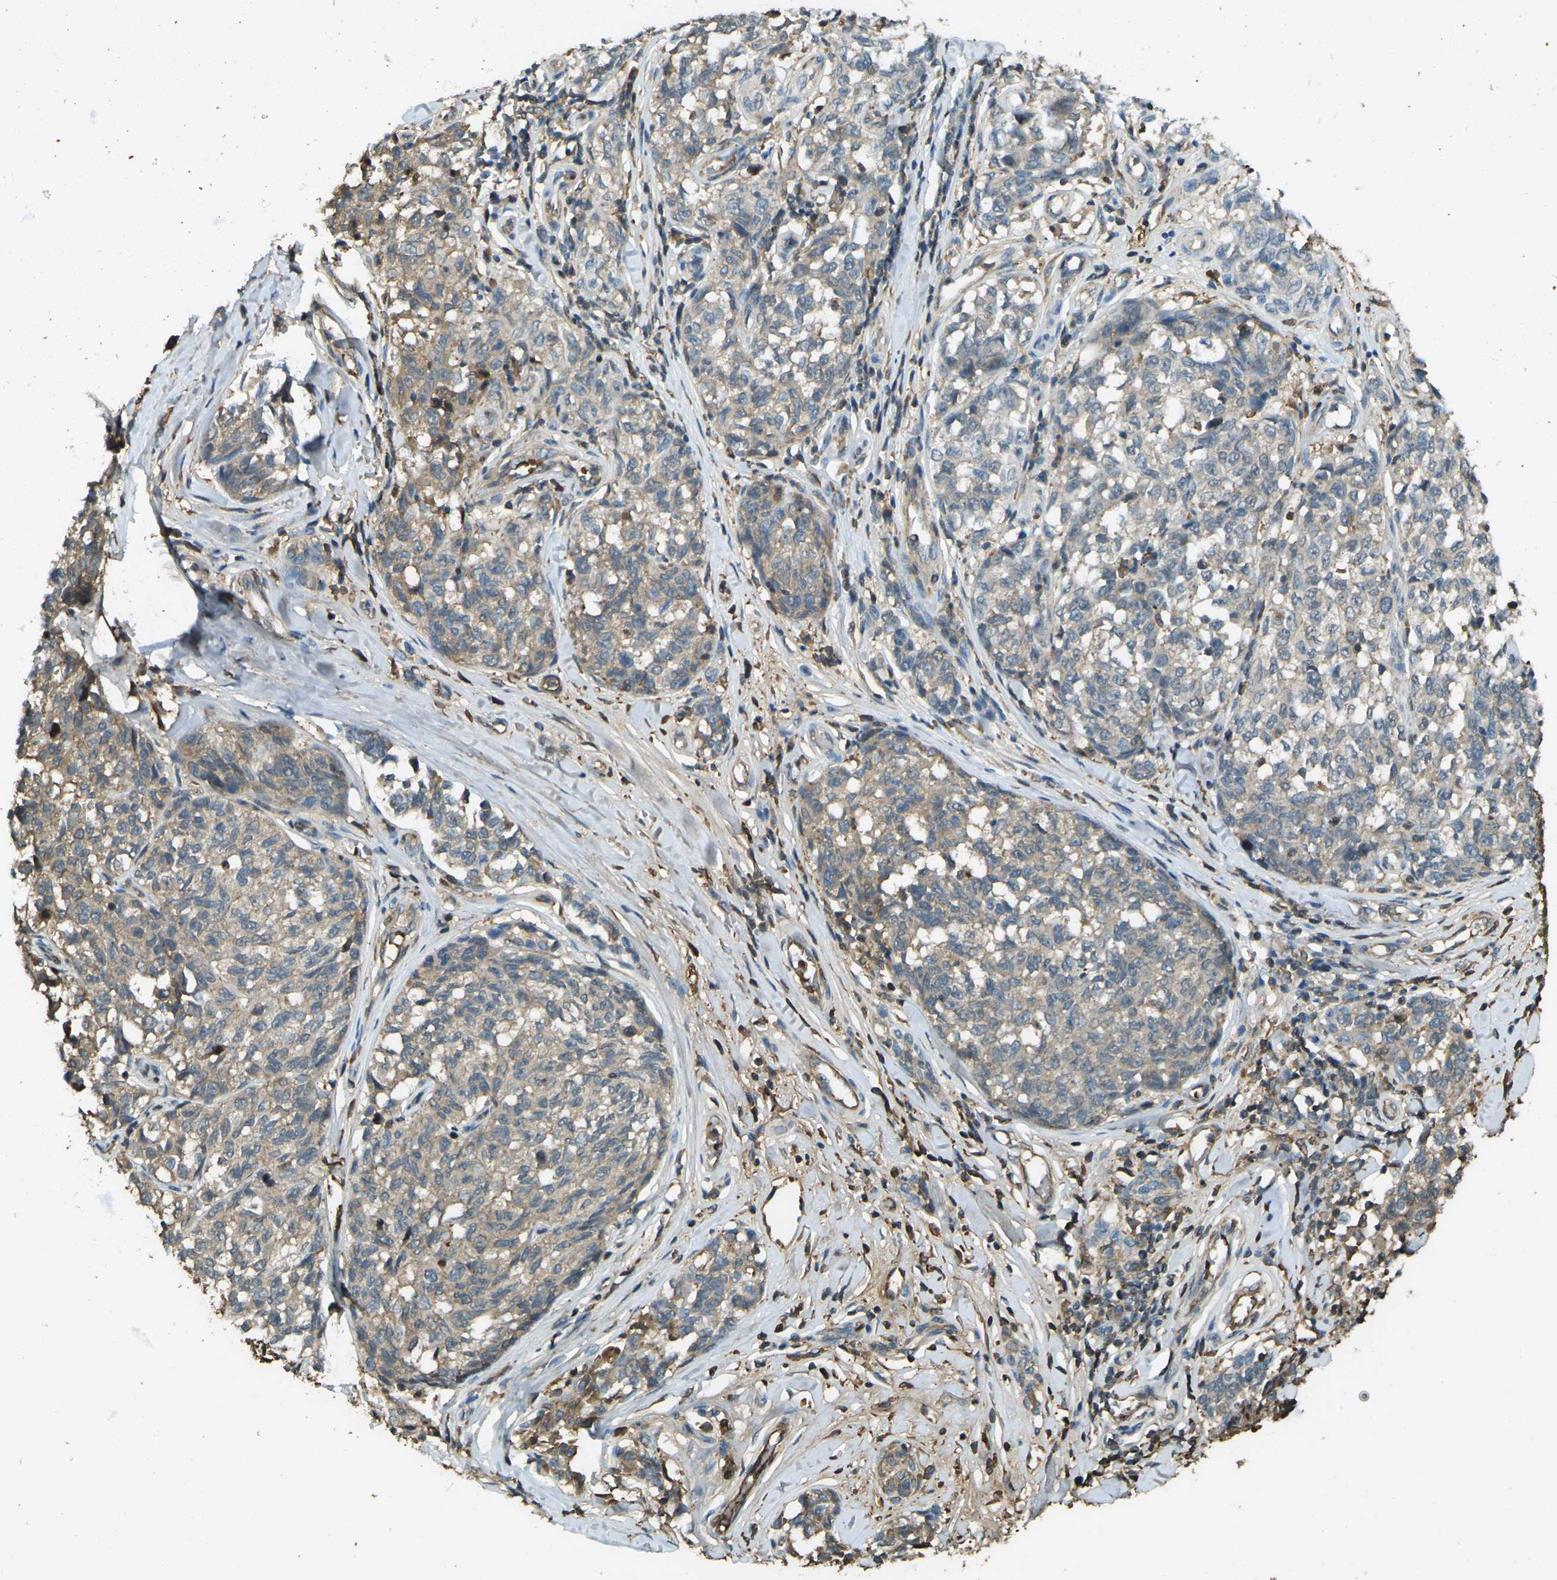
{"staining": {"intensity": "moderate", "quantity": ">75%", "location": "cytoplasmic/membranous"}, "tissue": "melanoma", "cell_type": "Tumor cells", "image_type": "cancer", "snomed": [{"axis": "morphology", "description": "Malignant melanoma, NOS"}, {"axis": "topography", "description": "Skin"}], "caption": "There is medium levels of moderate cytoplasmic/membranous positivity in tumor cells of melanoma, as demonstrated by immunohistochemical staining (brown color).", "gene": "CYP1B1", "patient": {"sex": "female", "age": 64}}